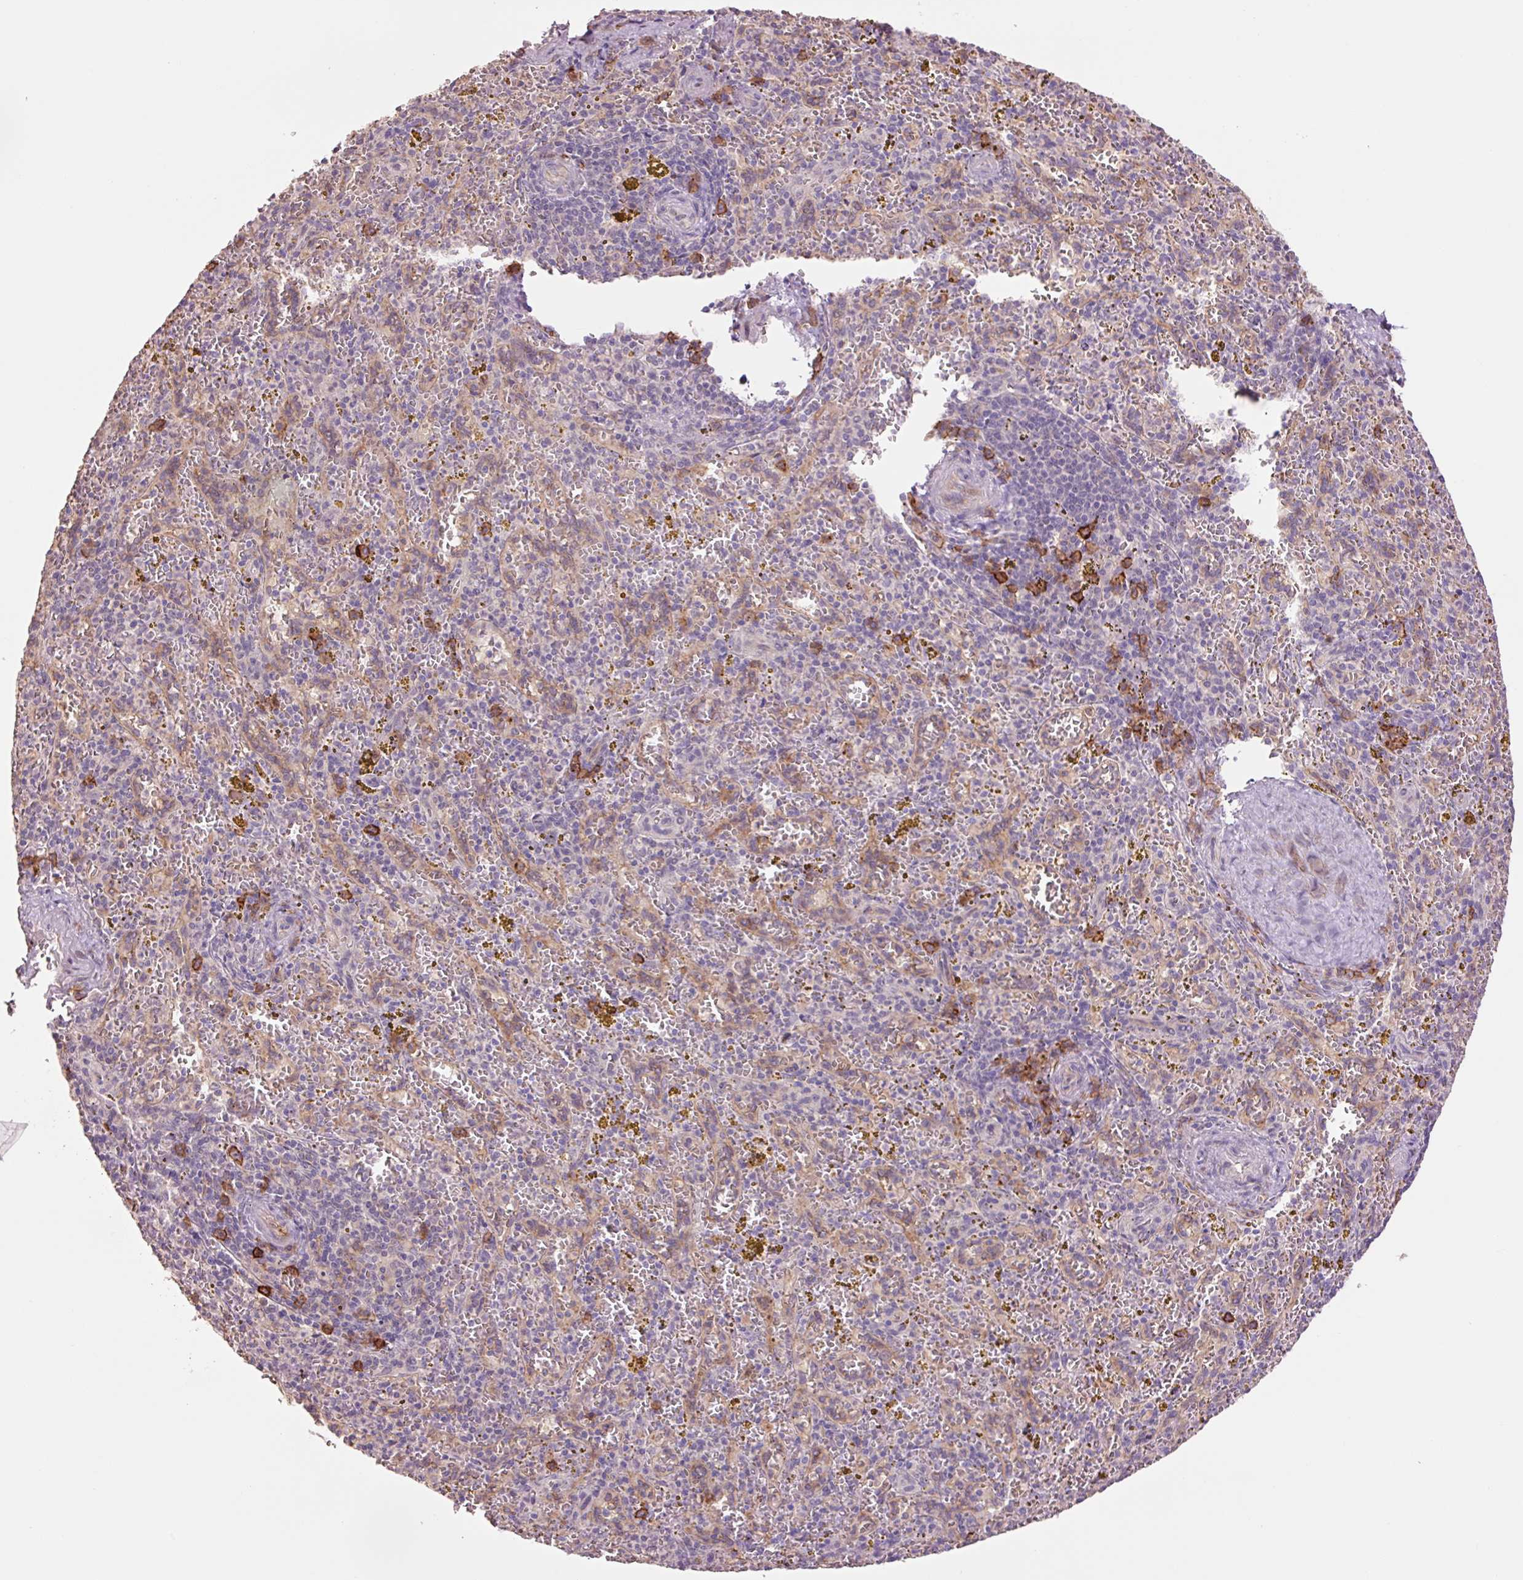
{"staining": {"intensity": "strong", "quantity": "<25%", "location": "cytoplasmic/membranous"}, "tissue": "spleen", "cell_type": "Cells in red pulp", "image_type": "normal", "snomed": [{"axis": "morphology", "description": "Normal tissue, NOS"}, {"axis": "topography", "description": "Spleen"}], "caption": "This micrograph exhibits IHC staining of normal human spleen, with medium strong cytoplasmic/membranous positivity in about <25% of cells in red pulp.", "gene": "SLC1A4", "patient": {"sex": "male", "age": 57}}